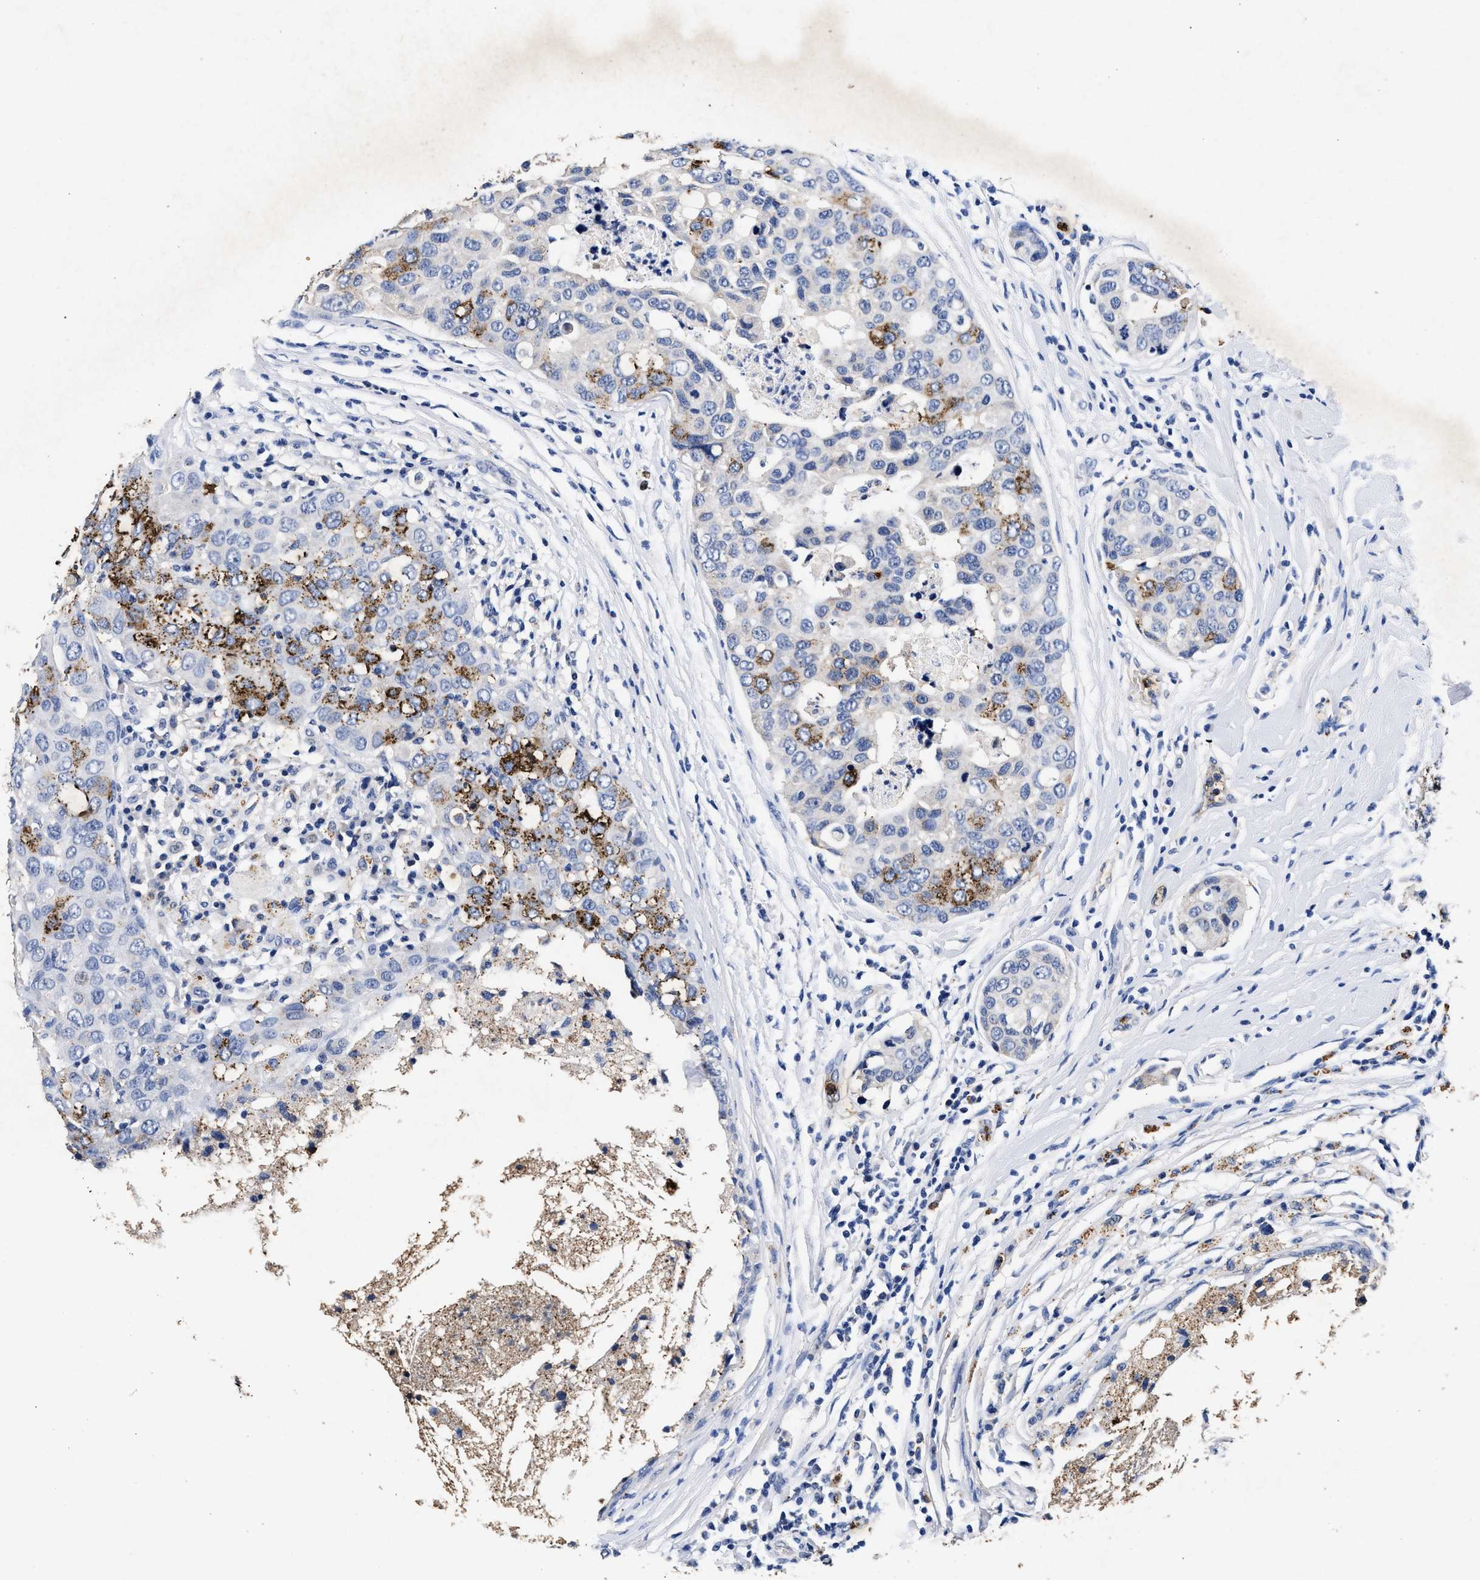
{"staining": {"intensity": "strong", "quantity": "<25%", "location": "cytoplasmic/membranous"}, "tissue": "breast cancer", "cell_type": "Tumor cells", "image_type": "cancer", "snomed": [{"axis": "morphology", "description": "Duct carcinoma"}, {"axis": "topography", "description": "Breast"}], "caption": "This is an image of immunohistochemistry staining of breast cancer, which shows strong expression in the cytoplasmic/membranous of tumor cells.", "gene": "LTB4R2", "patient": {"sex": "female", "age": 27}}